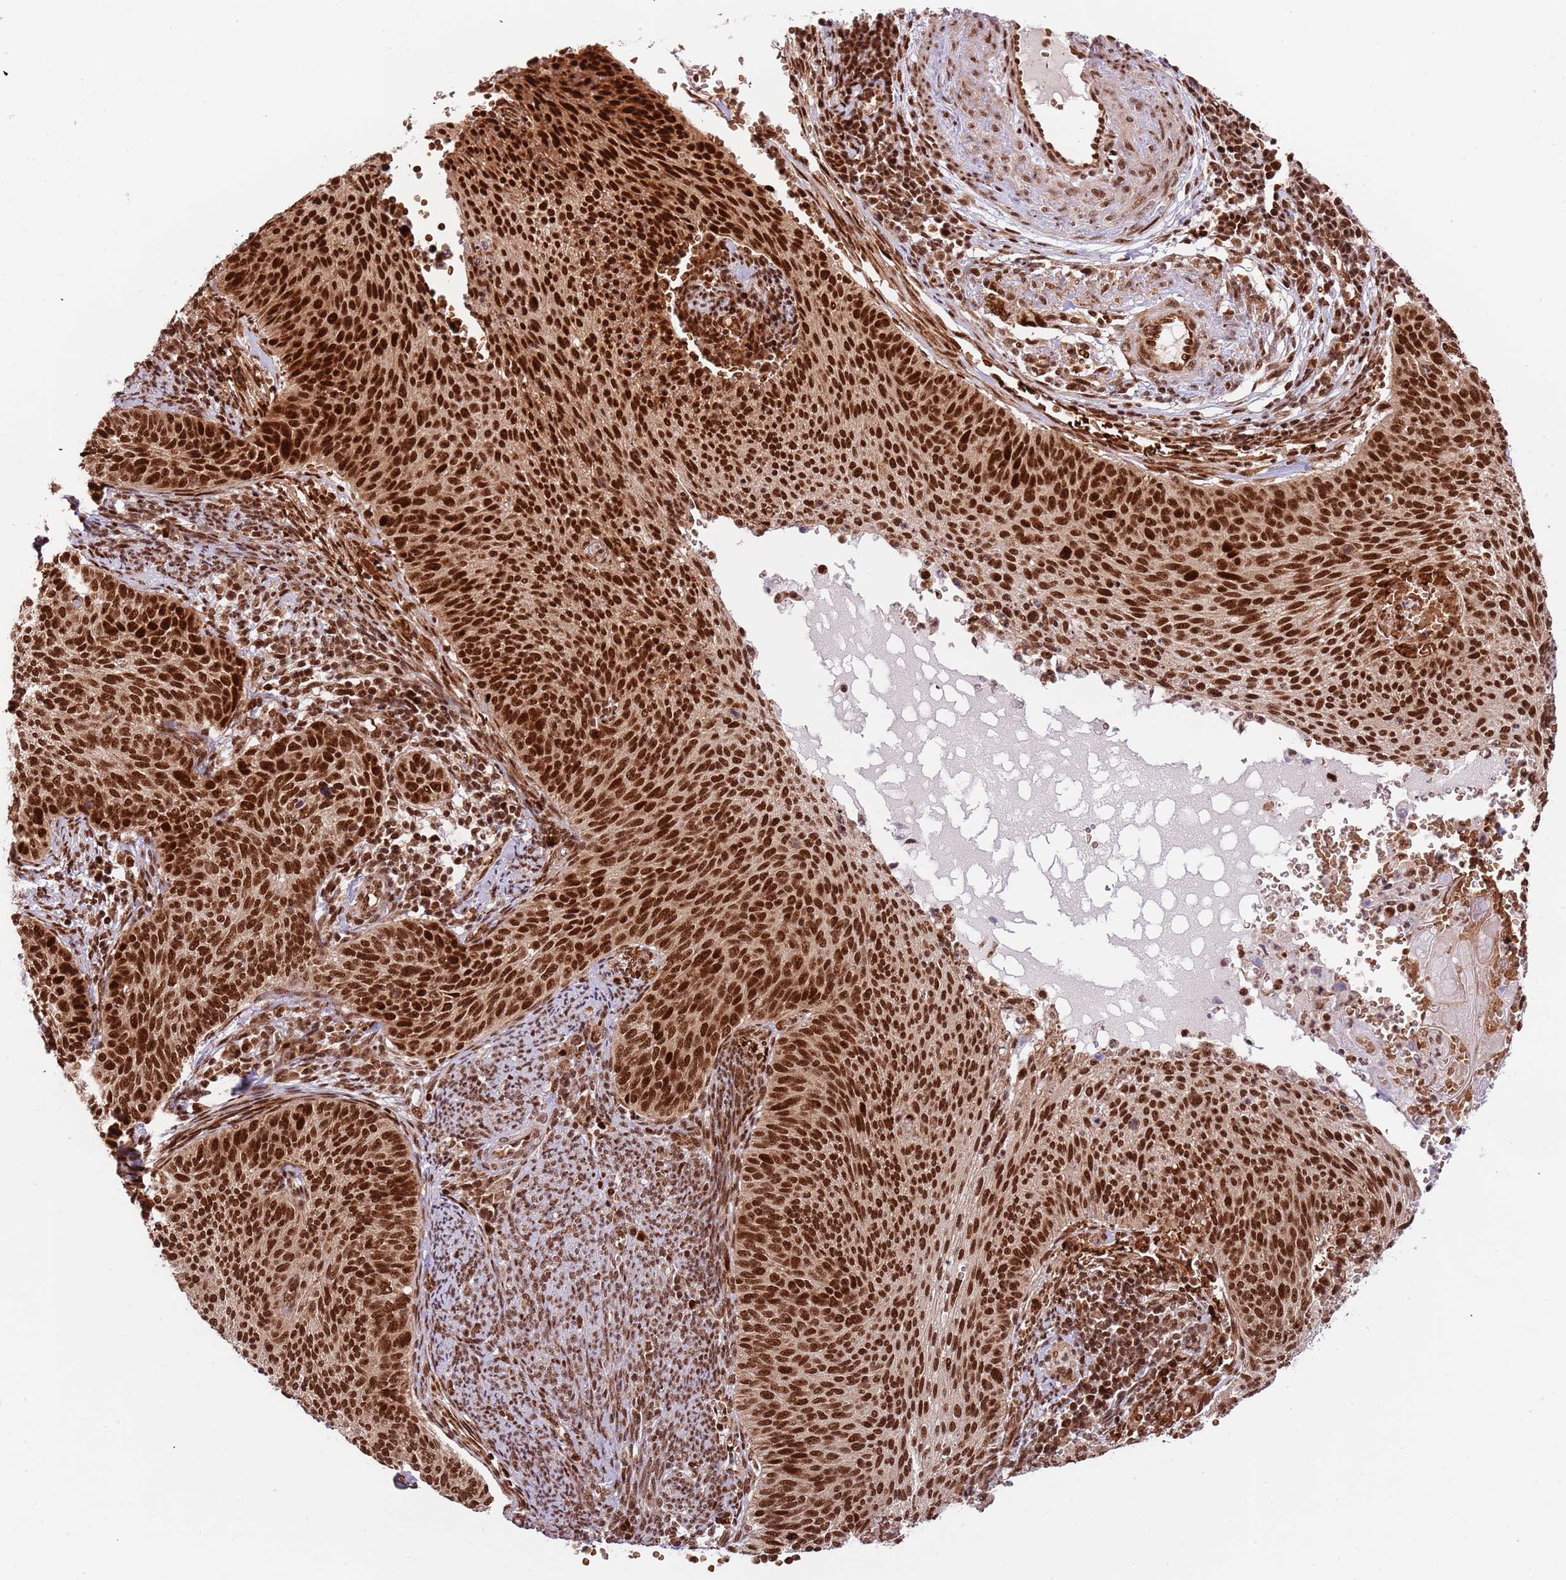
{"staining": {"intensity": "strong", "quantity": ">75%", "location": "nuclear"}, "tissue": "cervical cancer", "cell_type": "Tumor cells", "image_type": "cancer", "snomed": [{"axis": "morphology", "description": "Squamous cell carcinoma, NOS"}, {"axis": "topography", "description": "Cervix"}], "caption": "Tumor cells demonstrate high levels of strong nuclear staining in approximately >75% of cells in human cervical cancer.", "gene": "RIF1", "patient": {"sex": "female", "age": 70}}